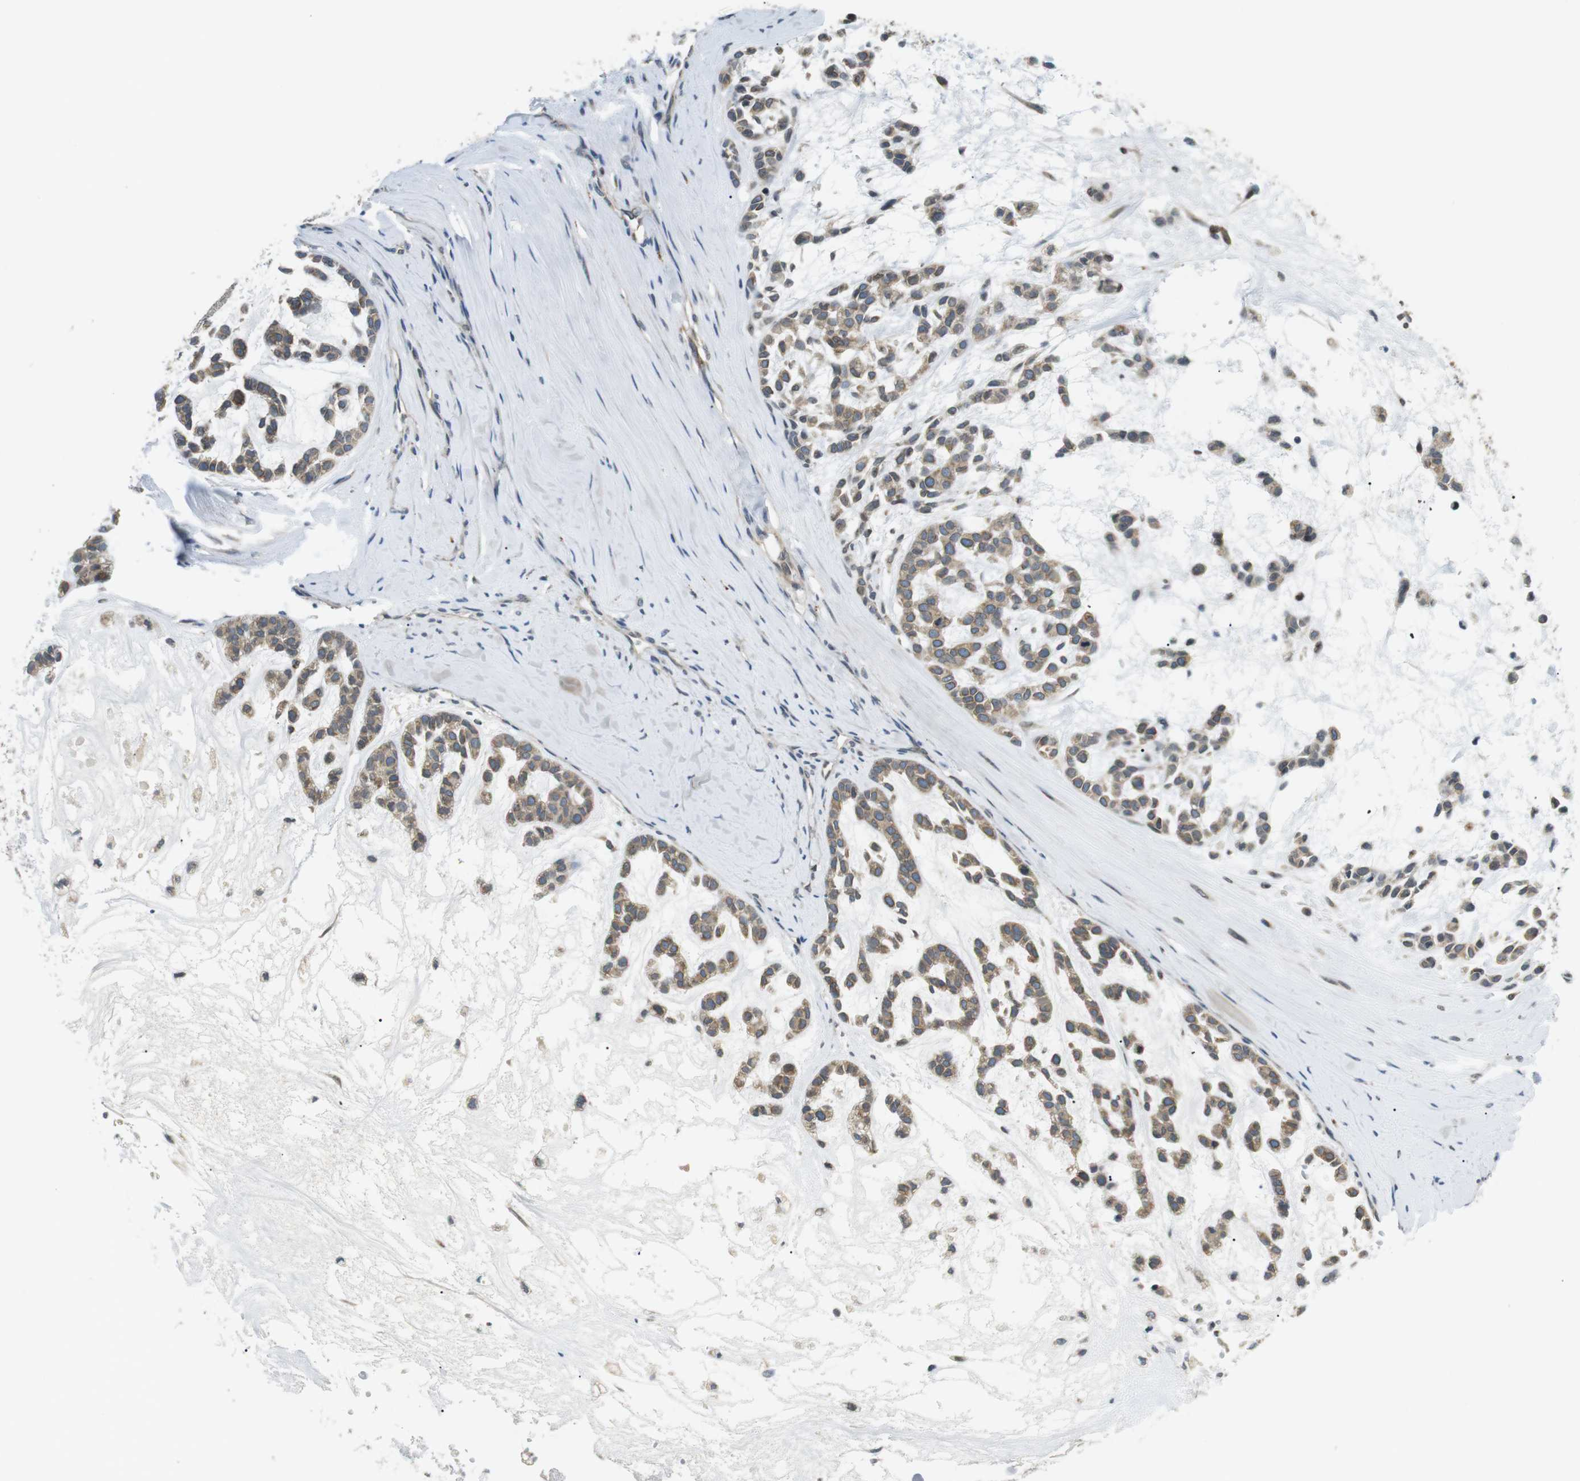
{"staining": {"intensity": "weak", "quantity": ">75%", "location": "cytoplasmic/membranous,nuclear"}, "tissue": "head and neck cancer", "cell_type": "Tumor cells", "image_type": "cancer", "snomed": [{"axis": "morphology", "description": "Adenocarcinoma, NOS"}, {"axis": "morphology", "description": "Adenoma, NOS"}, {"axis": "topography", "description": "Head-Neck"}], "caption": "Immunohistochemical staining of head and neck cancer (adenoma) reveals low levels of weak cytoplasmic/membranous and nuclear expression in approximately >75% of tumor cells.", "gene": "TMX4", "patient": {"sex": "female", "age": 55}}